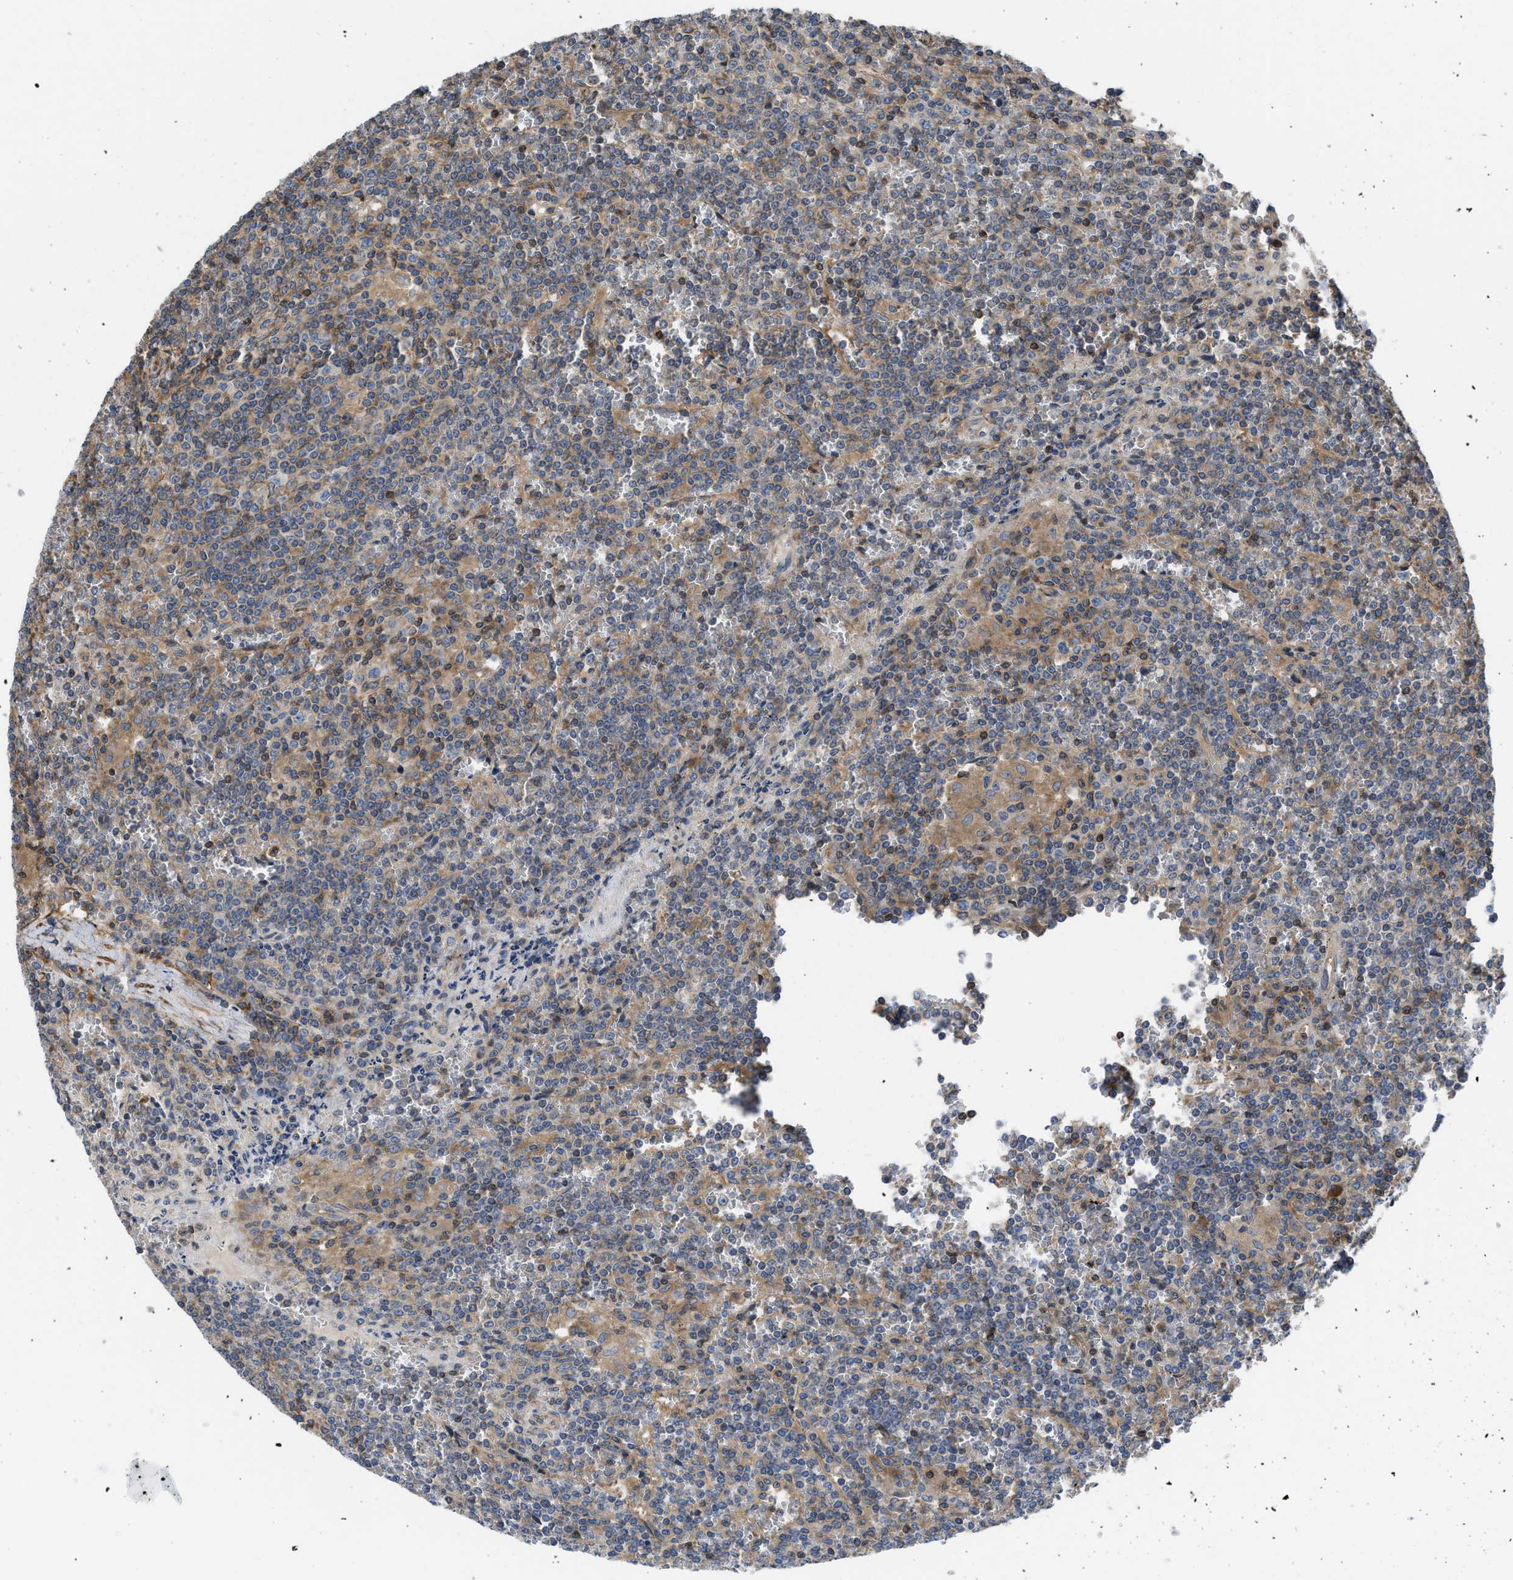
{"staining": {"intensity": "moderate", "quantity": "<25%", "location": "cytoplasmic/membranous"}, "tissue": "lymphoma", "cell_type": "Tumor cells", "image_type": "cancer", "snomed": [{"axis": "morphology", "description": "Malignant lymphoma, non-Hodgkin's type, Low grade"}, {"axis": "topography", "description": "Spleen"}], "caption": "Immunohistochemical staining of human malignant lymphoma, non-Hodgkin's type (low-grade) reveals moderate cytoplasmic/membranous protein positivity in about <25% of tumor cells.", "gene": "CHKB", "patient": {"sex": "female", "age": 19}}